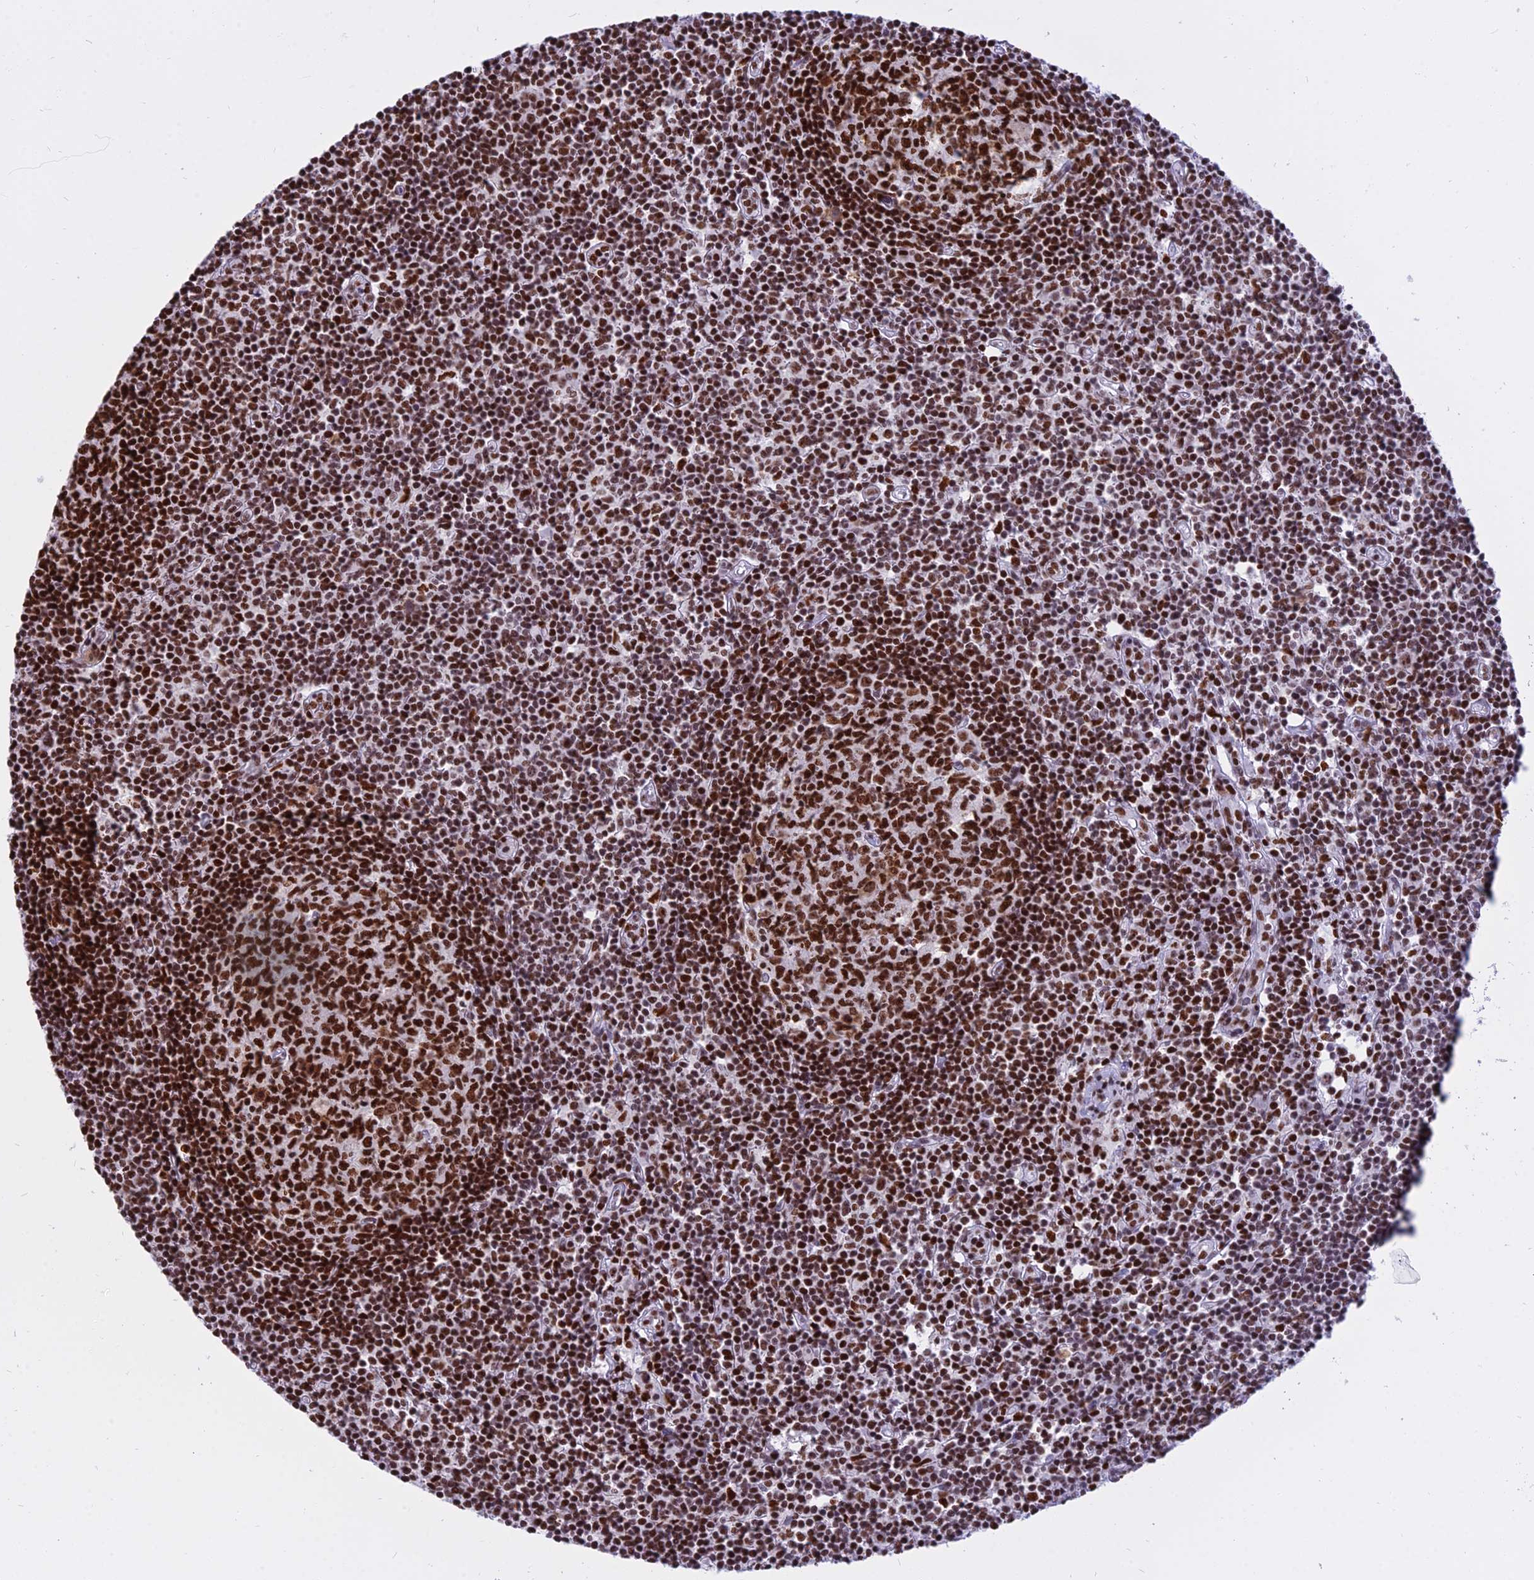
{"staining": {"intensity": "strong", "quantity": ">75%", "location": "nuclear"}, "tissue": "lymph node", "cell_type": "Germinal center cells", "image_type": "normal", "snomed": [{"axis": "morphology", "description": "Normal tissue, NOS"}, {"axis": "topography", "description": "Lymph node"}], "caption": "Immunohistochemical staining of unremarkable lymph node exhibits high levels of strong nuclear staining in approximately >75% of germinal center cells. The staining was performed using DAB to visualize the protein expression in brown, while the nuclei were stained in blue with hematoxylin (Magnification: 20x).", "gene": "PARP1", "patient": {"sex": "female", "age": 55}}